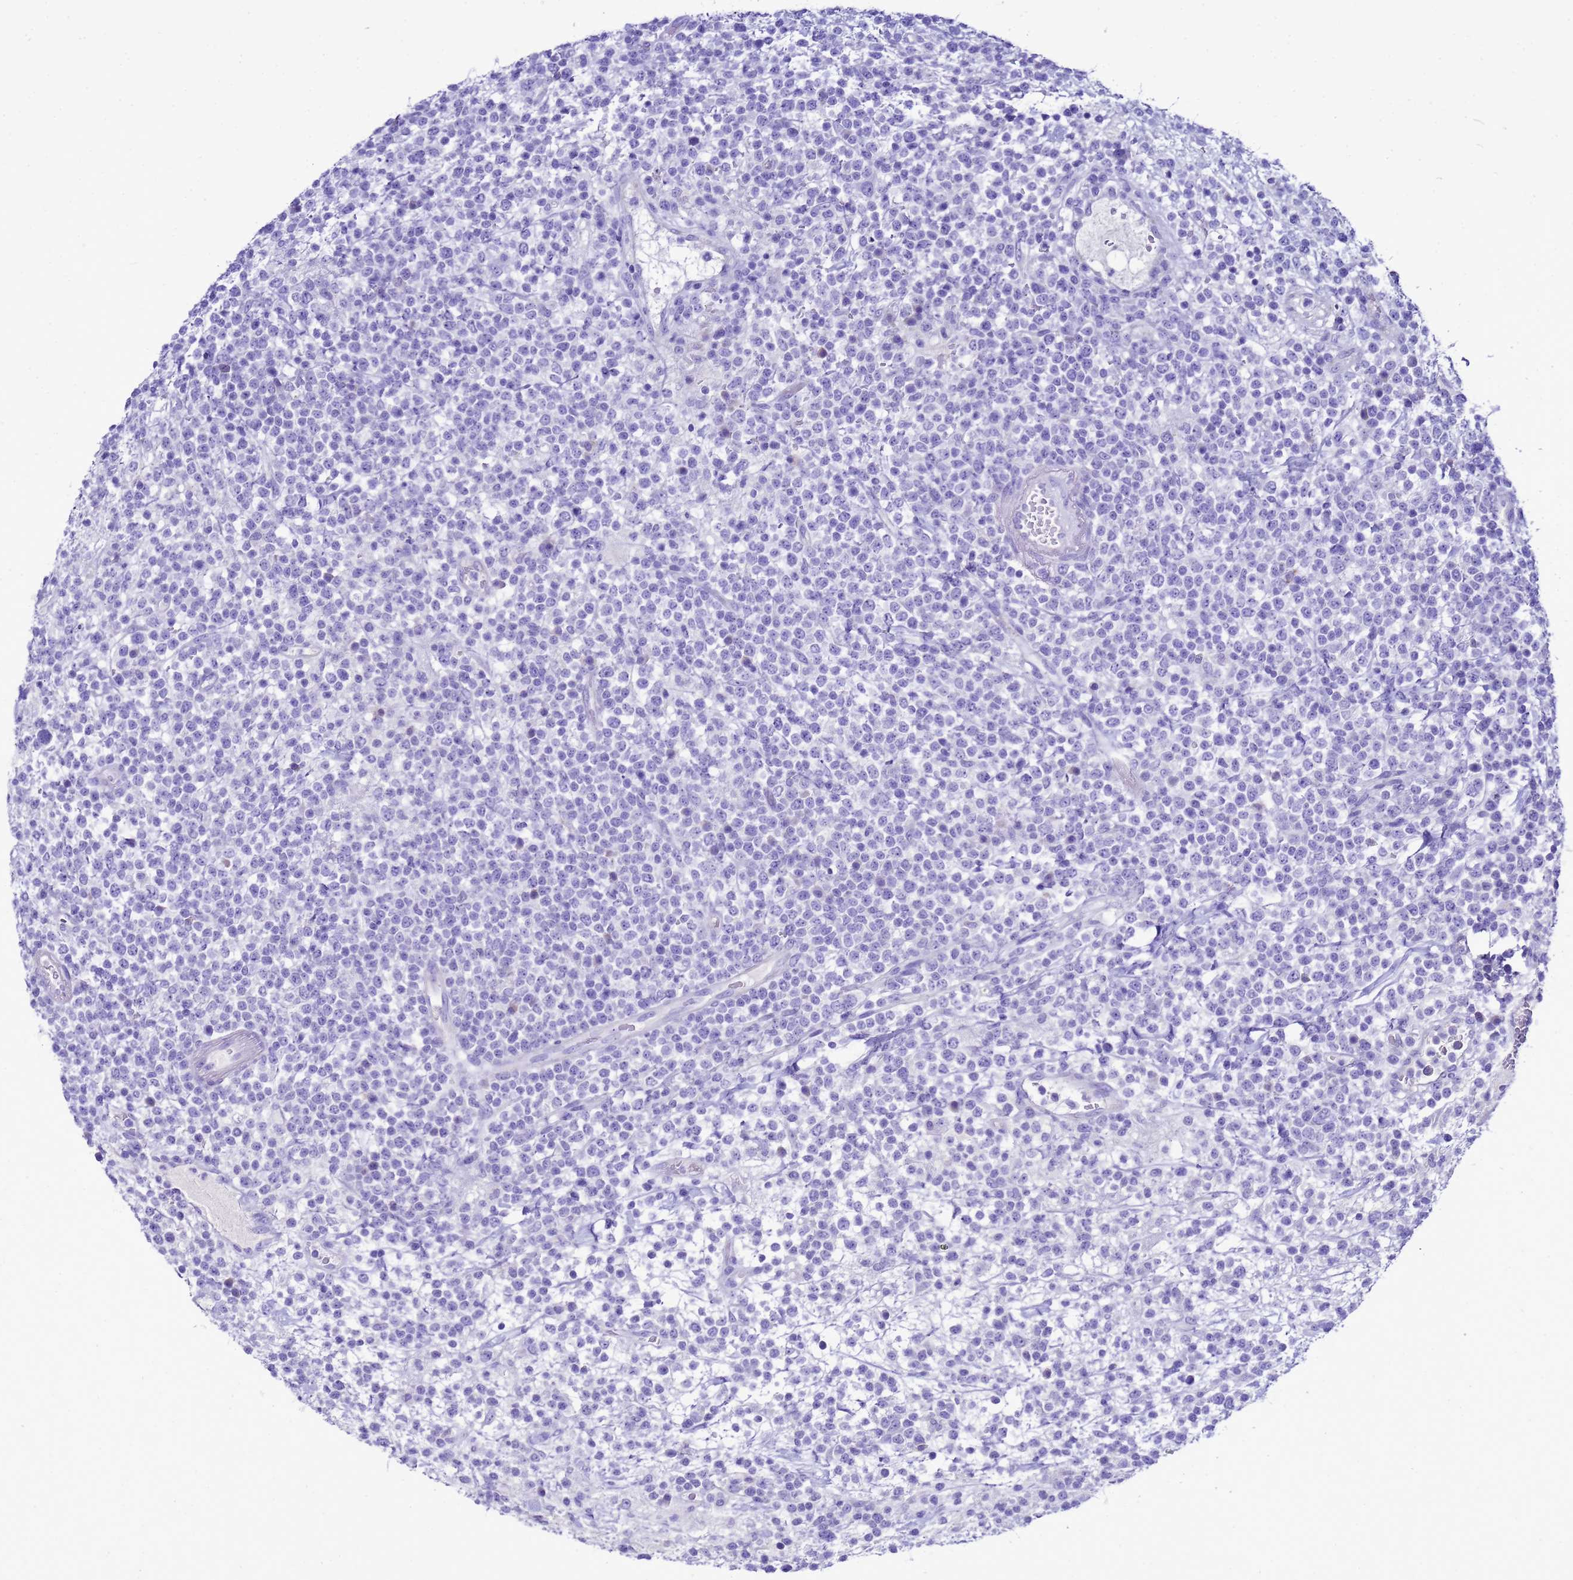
{"staining": {"intensity": "negative", "quantity": "none", "location": "none"}, "tissue": "lymphoma", "cell_type": "Tumor cells", "image_type": "cancer", "snomed": [{"axis": "morphology", "description": "Malignant lymphoma, non-Hodgkin's type, High grade"}, {"axis": "topography", "description": "Colon"}], "caption": "Malignant lymphoma, non-Hodgkin's type (high-grade) stained for a protein using immunohistochemistry (IHC) exhibits no expression tumor cells.", "gene": "BEST2", "patient": {"sex": "female", "age": 53}}